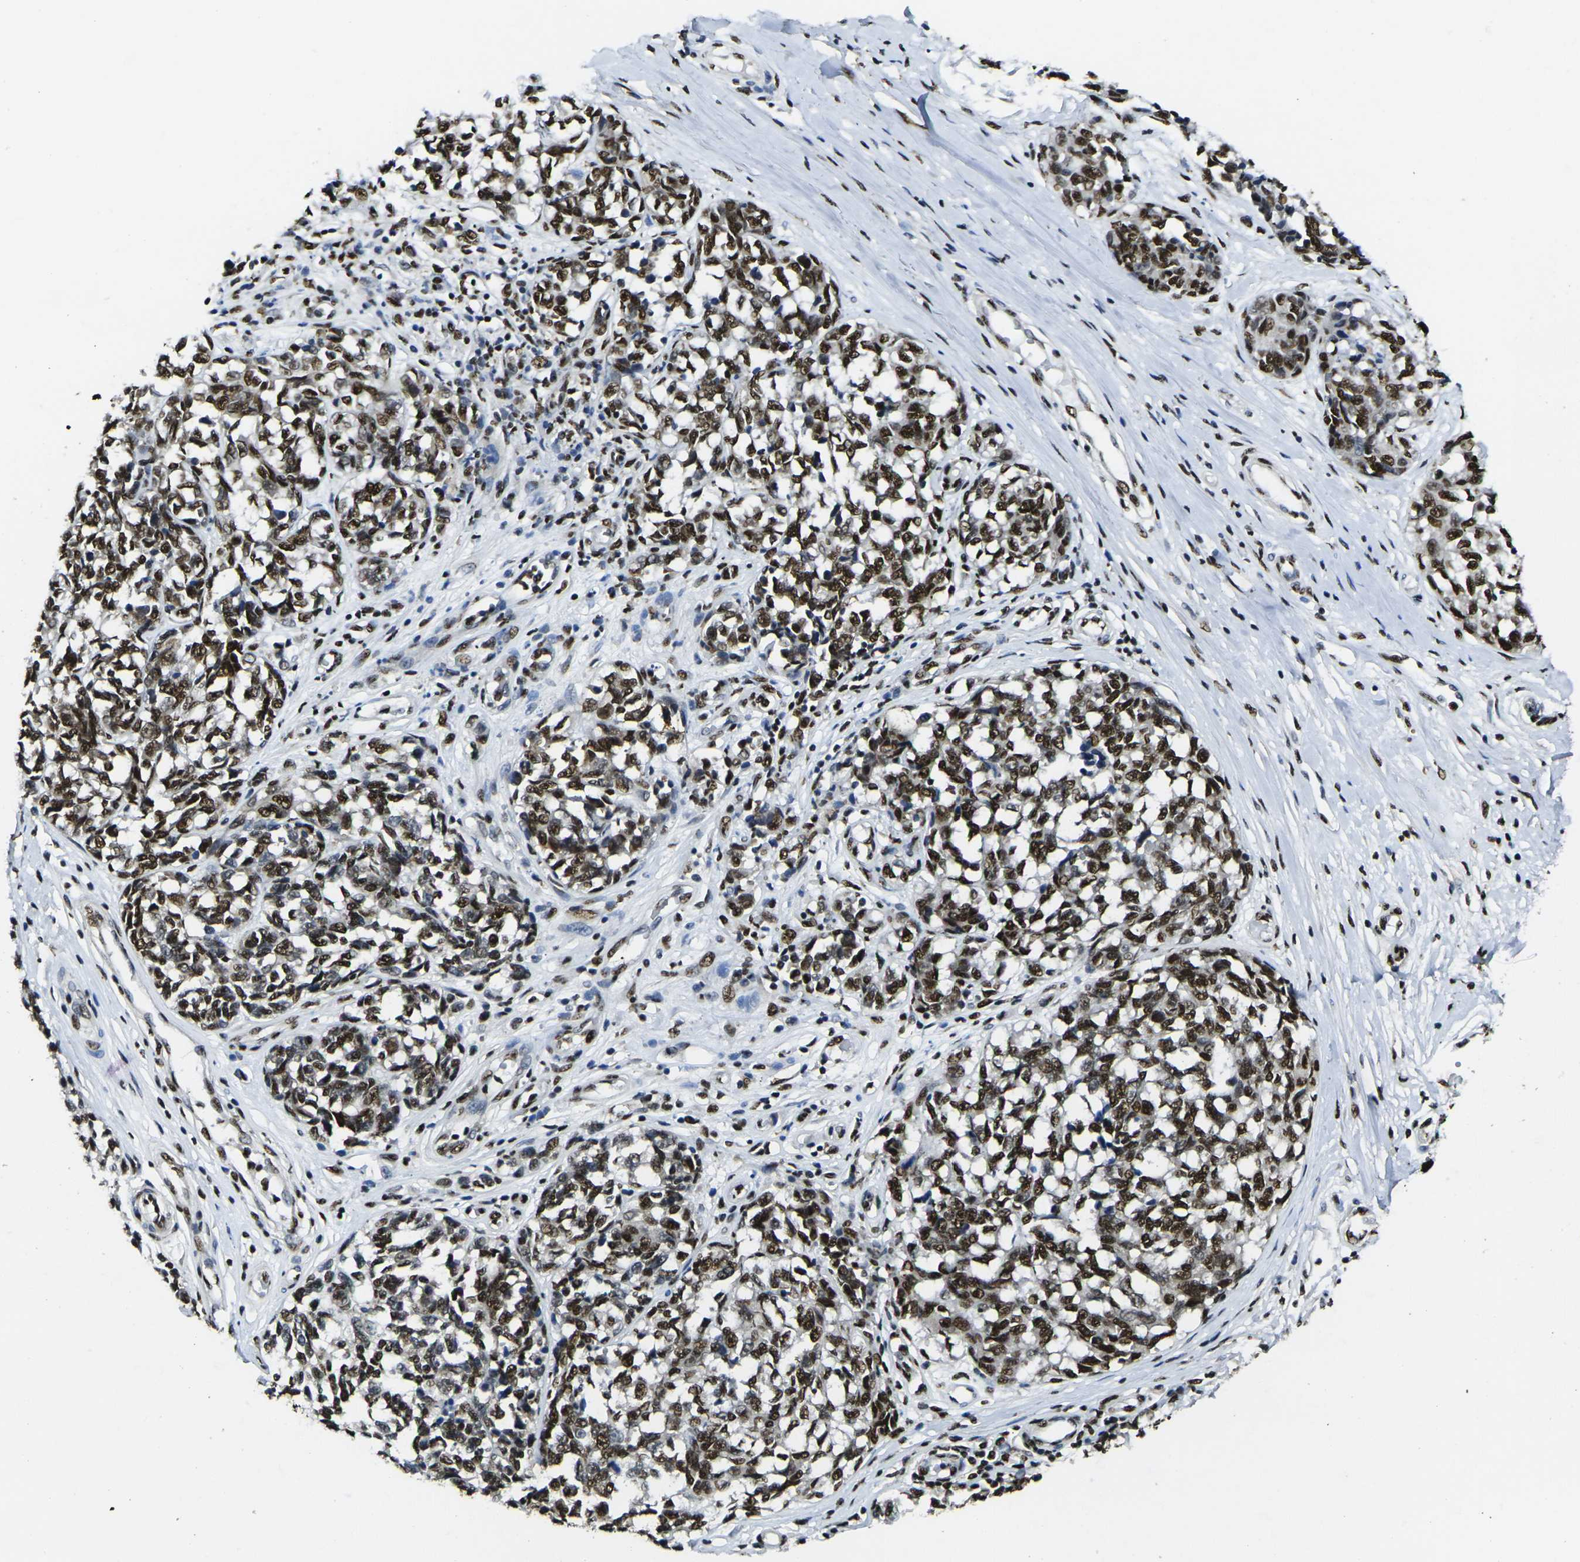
{"staining": {"intensity": "strong", "quantity": ">75%", "location": "nuclear"}, "tissue": "melanoma", "cell_type": "Tumor cells", "image_type": "cancer", "snomed": [{"axis": "morphology", "description": "Malignant melanoma, NOS"}, {"axis": "topography", "description": "Skin"}], "caption": "Melanoma was stained to show a protein in brown. There is high levels of strong nuclear staining in about >75% of tumor cells.", "gene": "SMARCC1", "patient": {"sex": "female", "age": 64}}